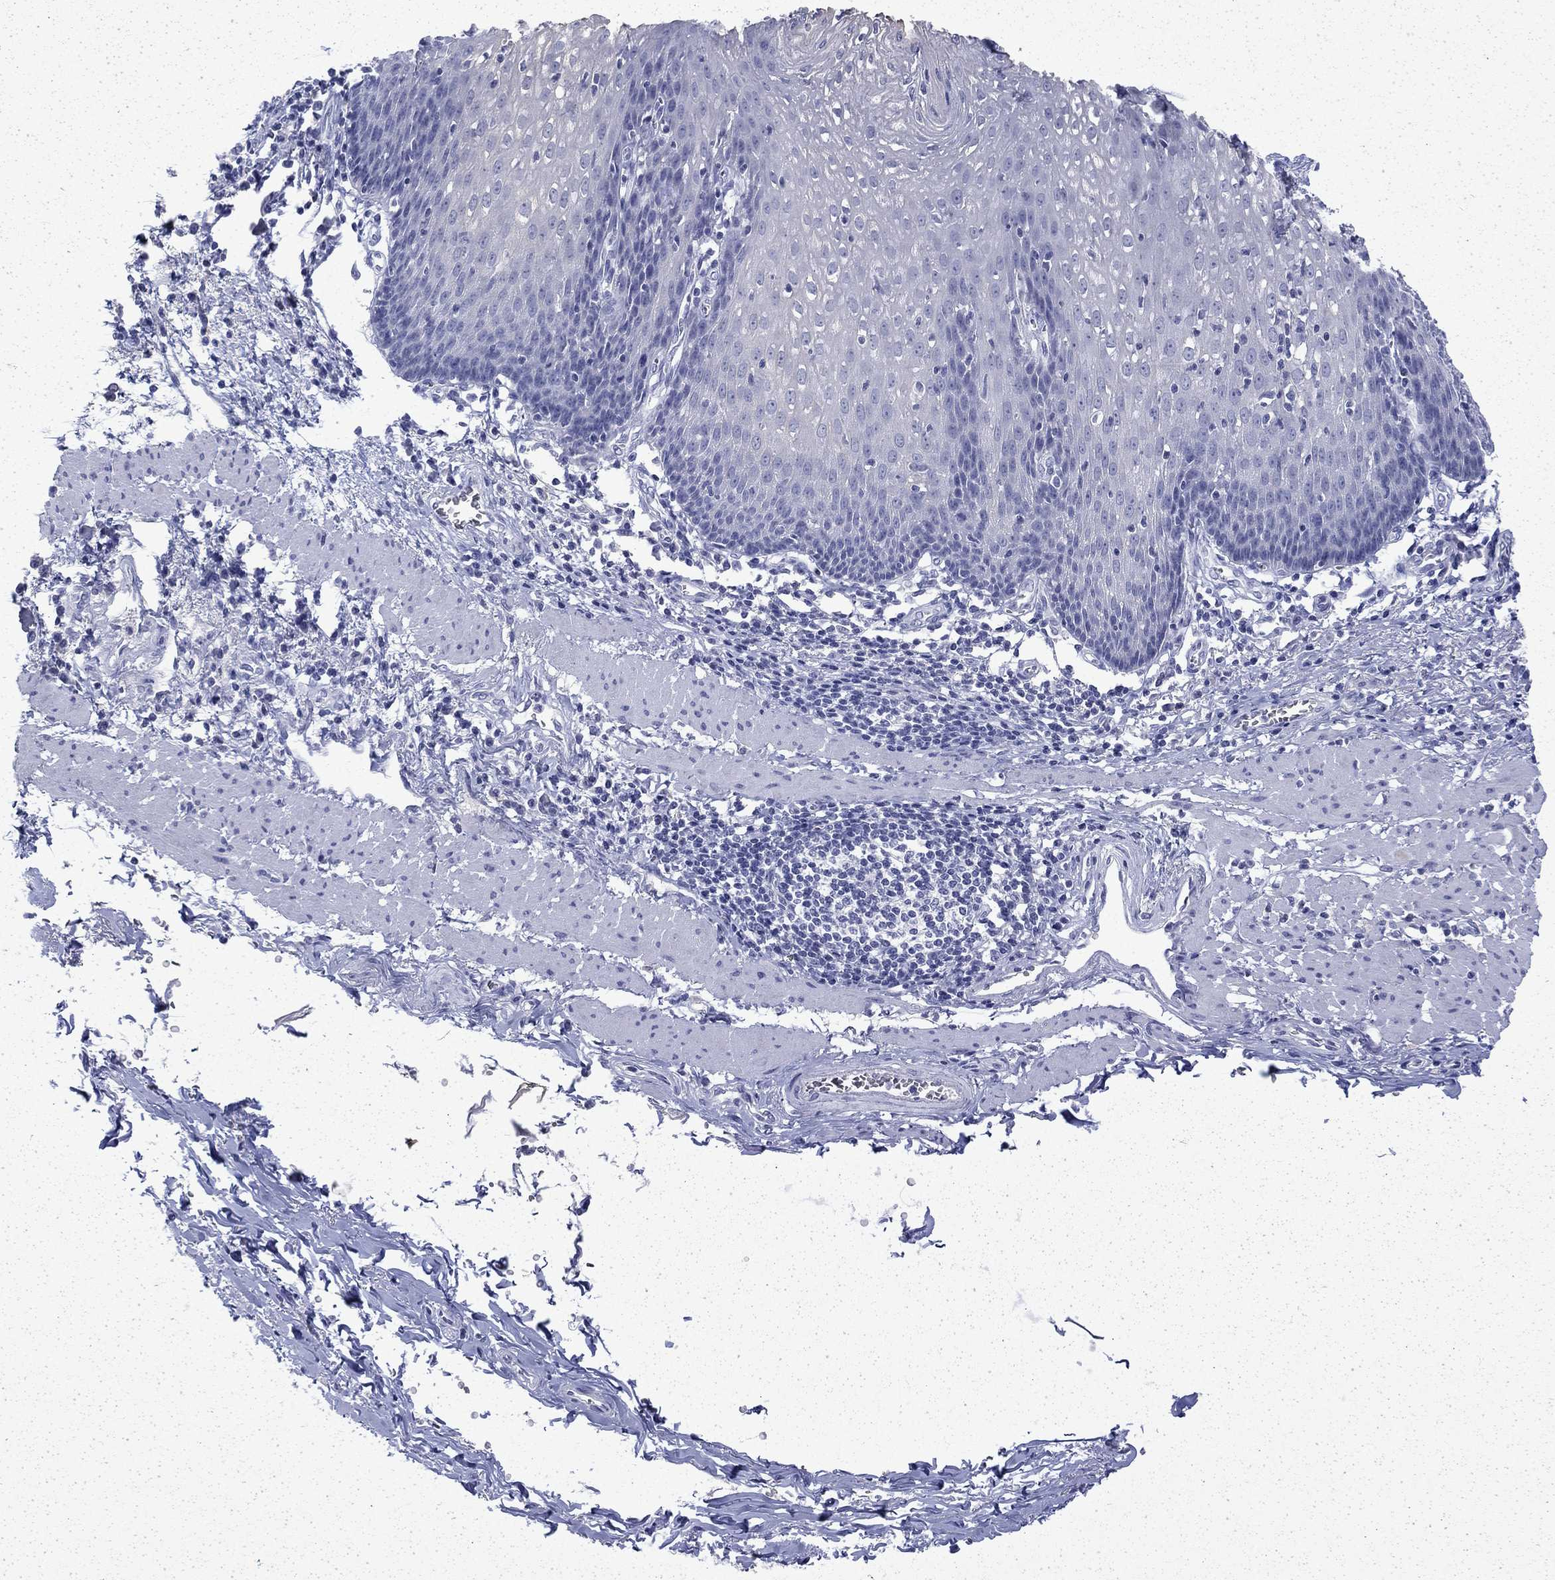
{"staining": {"intensity": "negative", "quantity": "none", "location": "none"}, "tissue": "esophagus", "cell_type": "Squamous epithelial cells", "image_type": "normal", "snomed": [{"axis": "morphology", "description": "Normal tissue, NOS"}, {"axis": "topography", "description": "Esophagus"}], "caption": "This is a photomicrograph of IHC staining of normal esophagus, which shows no expression in squamous epithelial cells.", "gene": "ENPP6", "patient": {"sex": "male", "age": 57}}